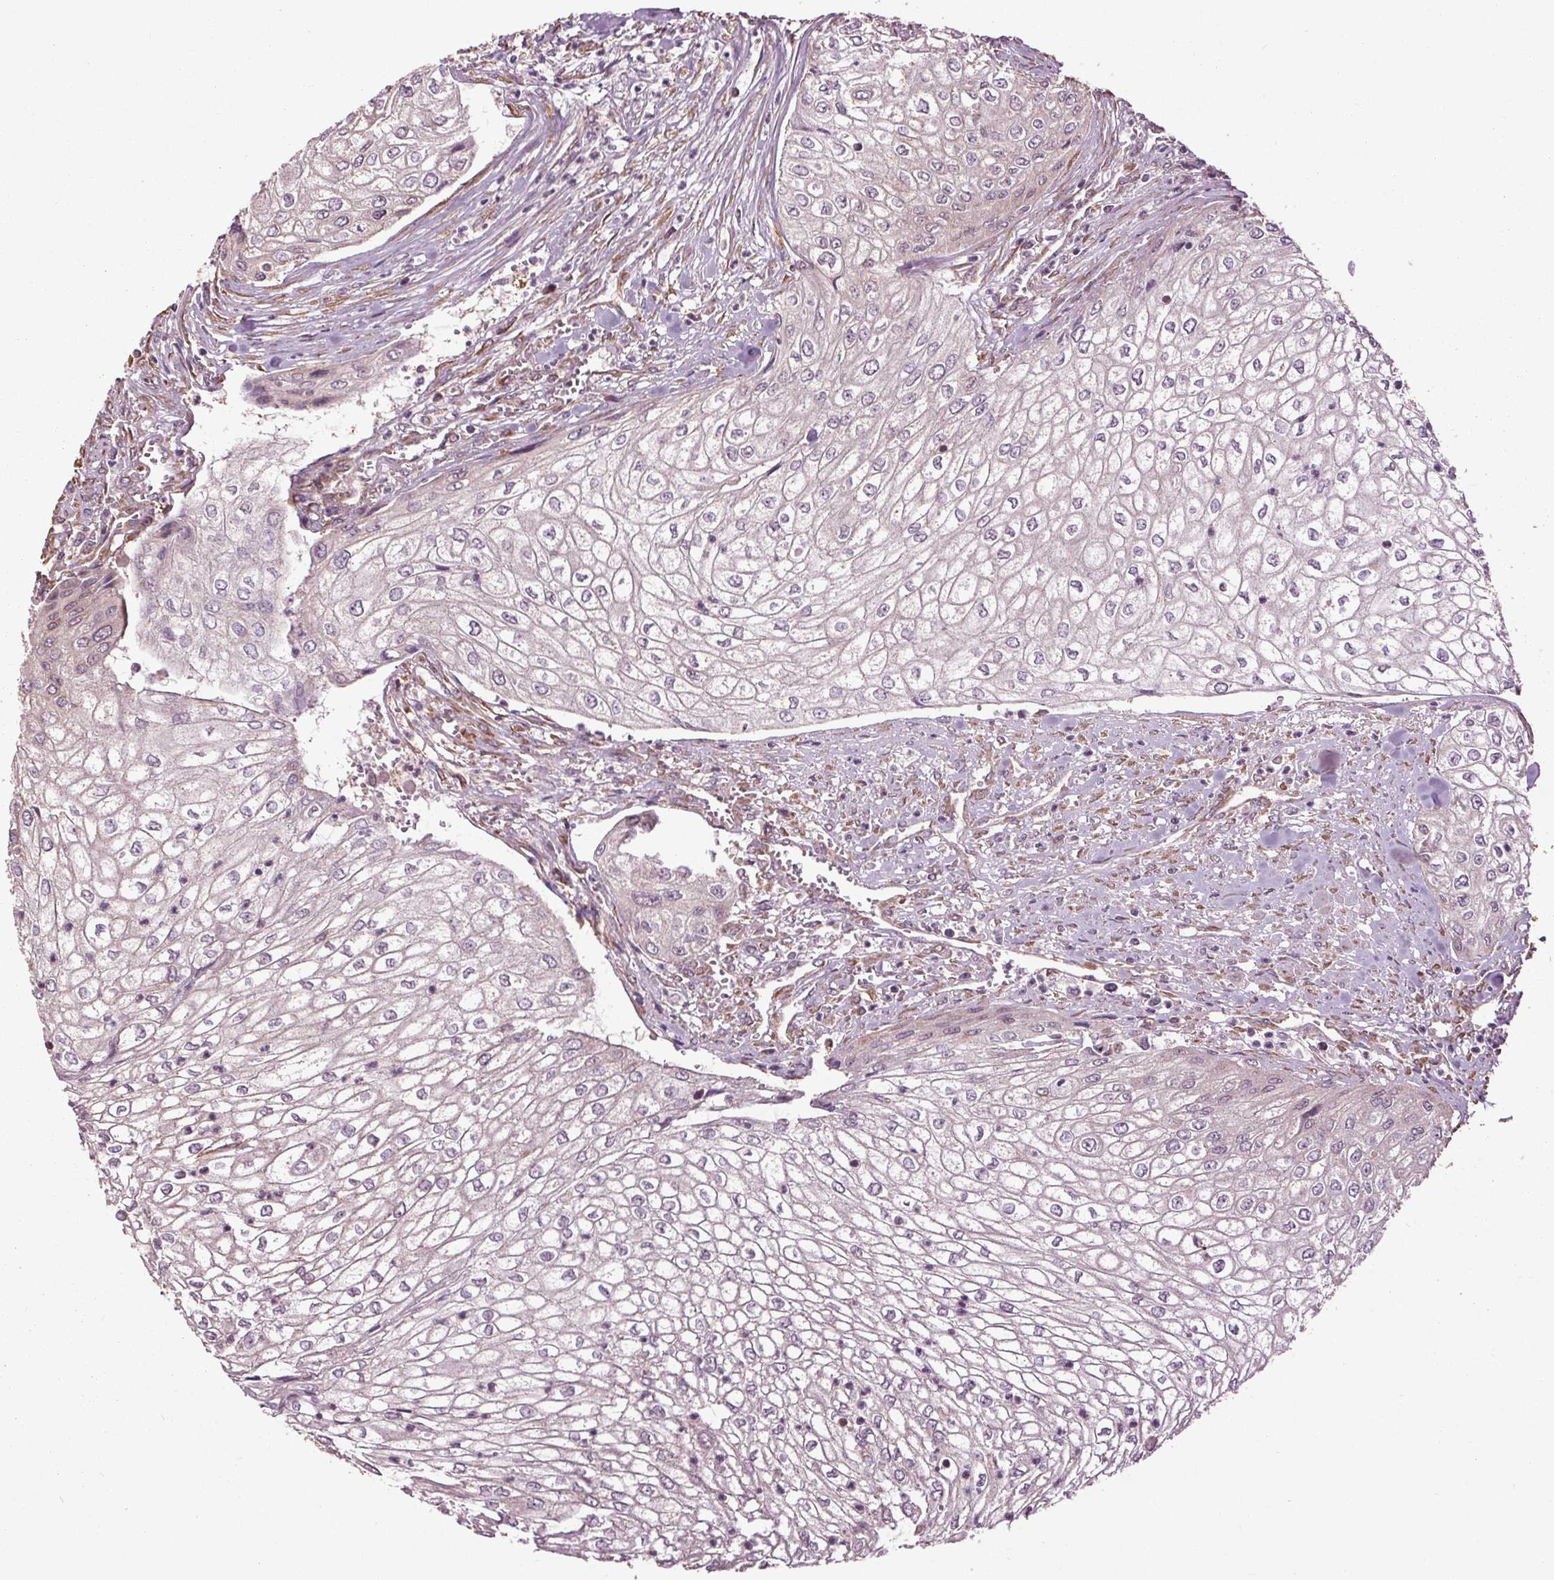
{"staining": {"intensity": "negative", "quantity": "none", "location": "none"}, "tissue": "urothelial cancer", "cell_type": "Tumor cells", "image_type": "cancer", "snomed": [{"axis": "morphology", "description": "Urothelial carcinoma, High grade"}, {"axis": "topography", "description": "Urinary bladder"}], "caption": "Image shows no protein staining in tumor cells of urothelial carcinoma (high-grade) tissue.", "gene": "RNPEP", "patient": {"sex": "male", "age": 62}}